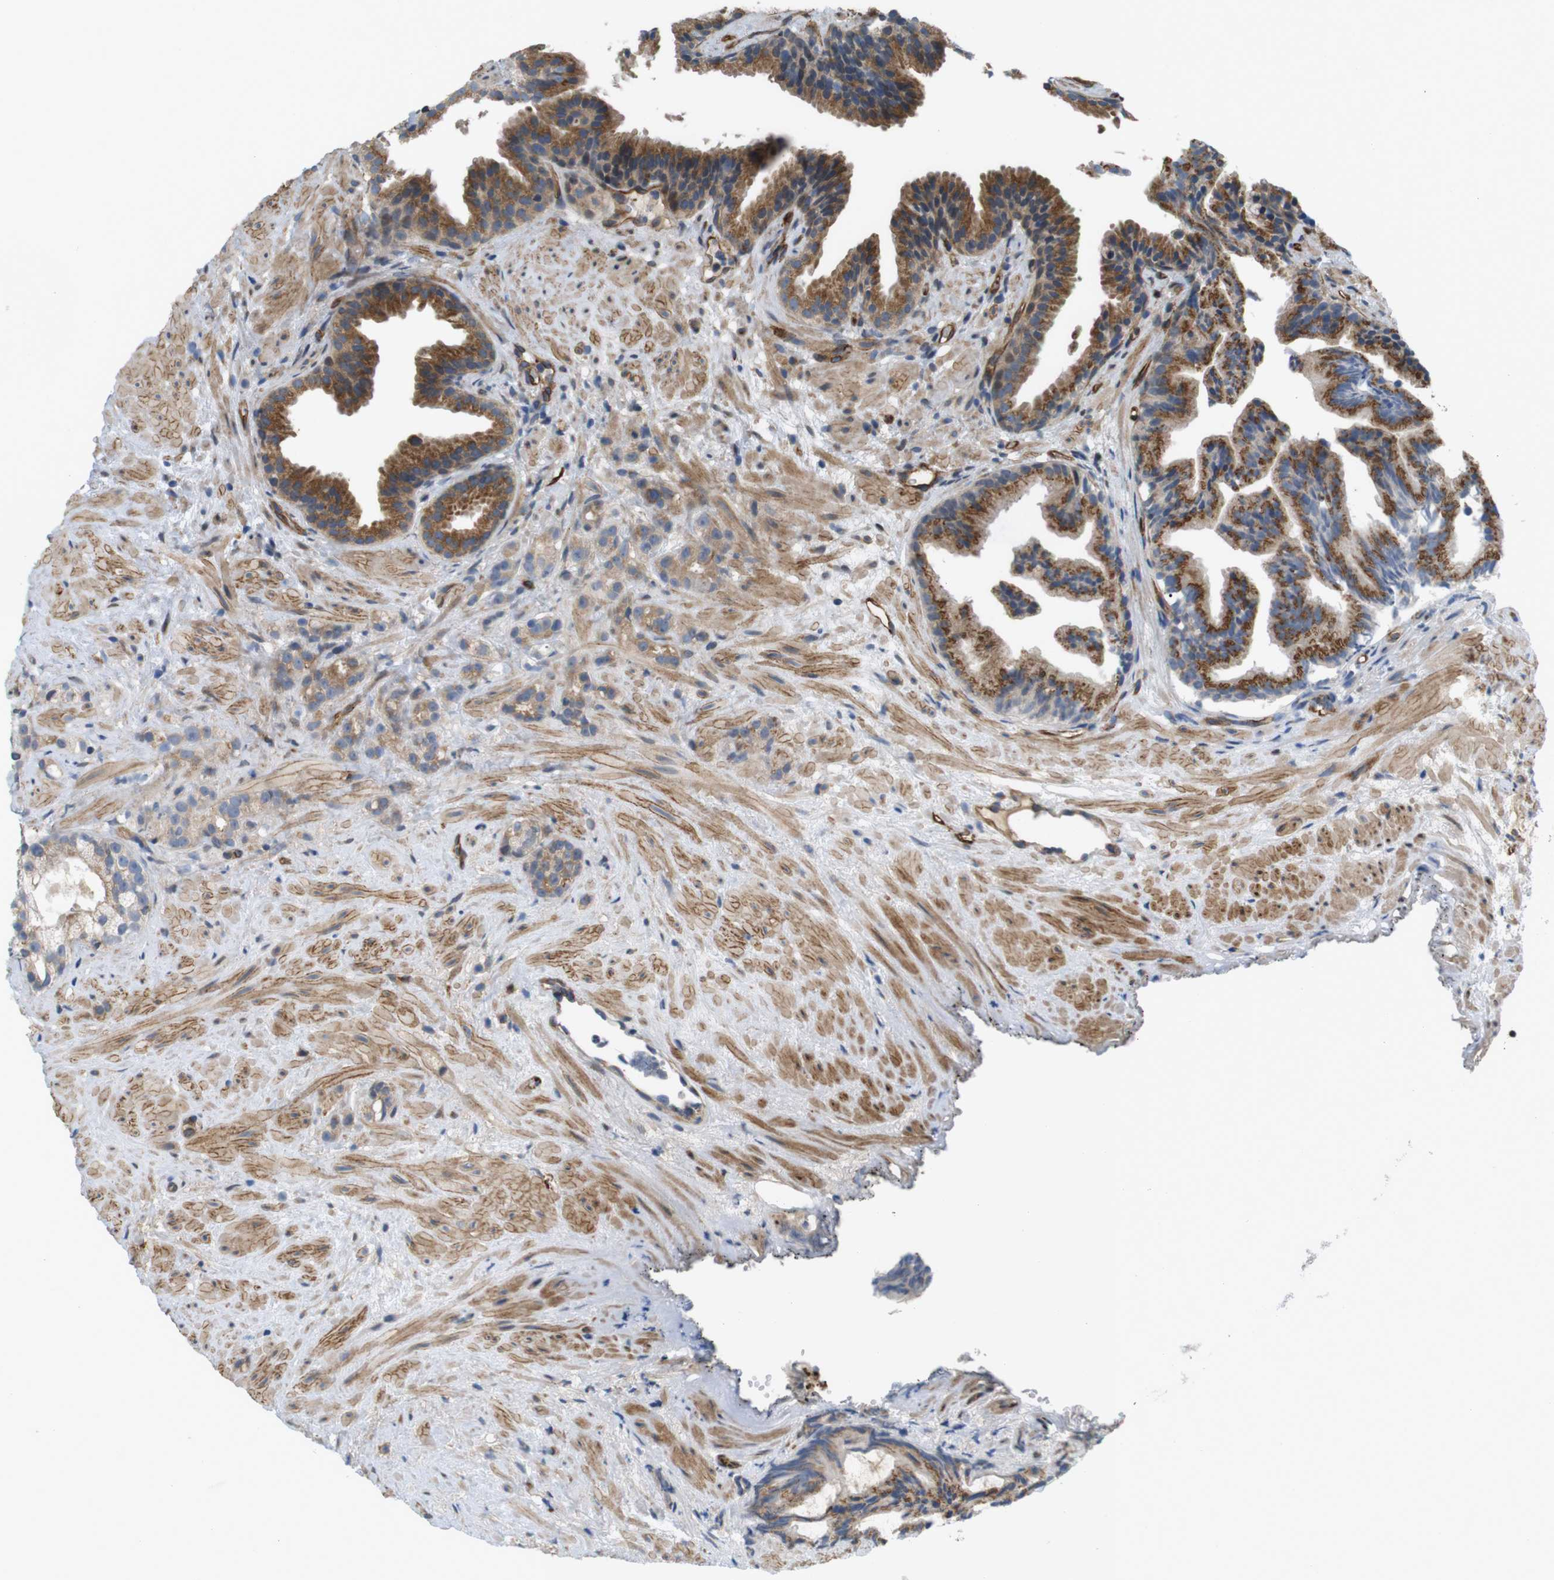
{"staining": {"intensity": "weak", "quantity": ">75%", "location": "cytoplasmic/membranous"}, "tissue": "prostate cancer", "cell_type": "Tumor cells", "image_type": "cancer", "snomed": [{"axis": "morphology", "description": "Adenocarcinoma, Low grade"}, {"axis": "topography", "description": "Prostate"}], "caption": "Immunohistochemical staining of prostate cancer (low-grade adenocarcinoma) exhibits low levels of weak cytoplasmic/membranous staining in approximately >75% of tumor cells. (Stains: DAB in brown, nuclei in blue, Microscopy: brightfield microscopy at high magnification).", "gene": "BVES", "patient": {"sex": "male", "age": 89}}